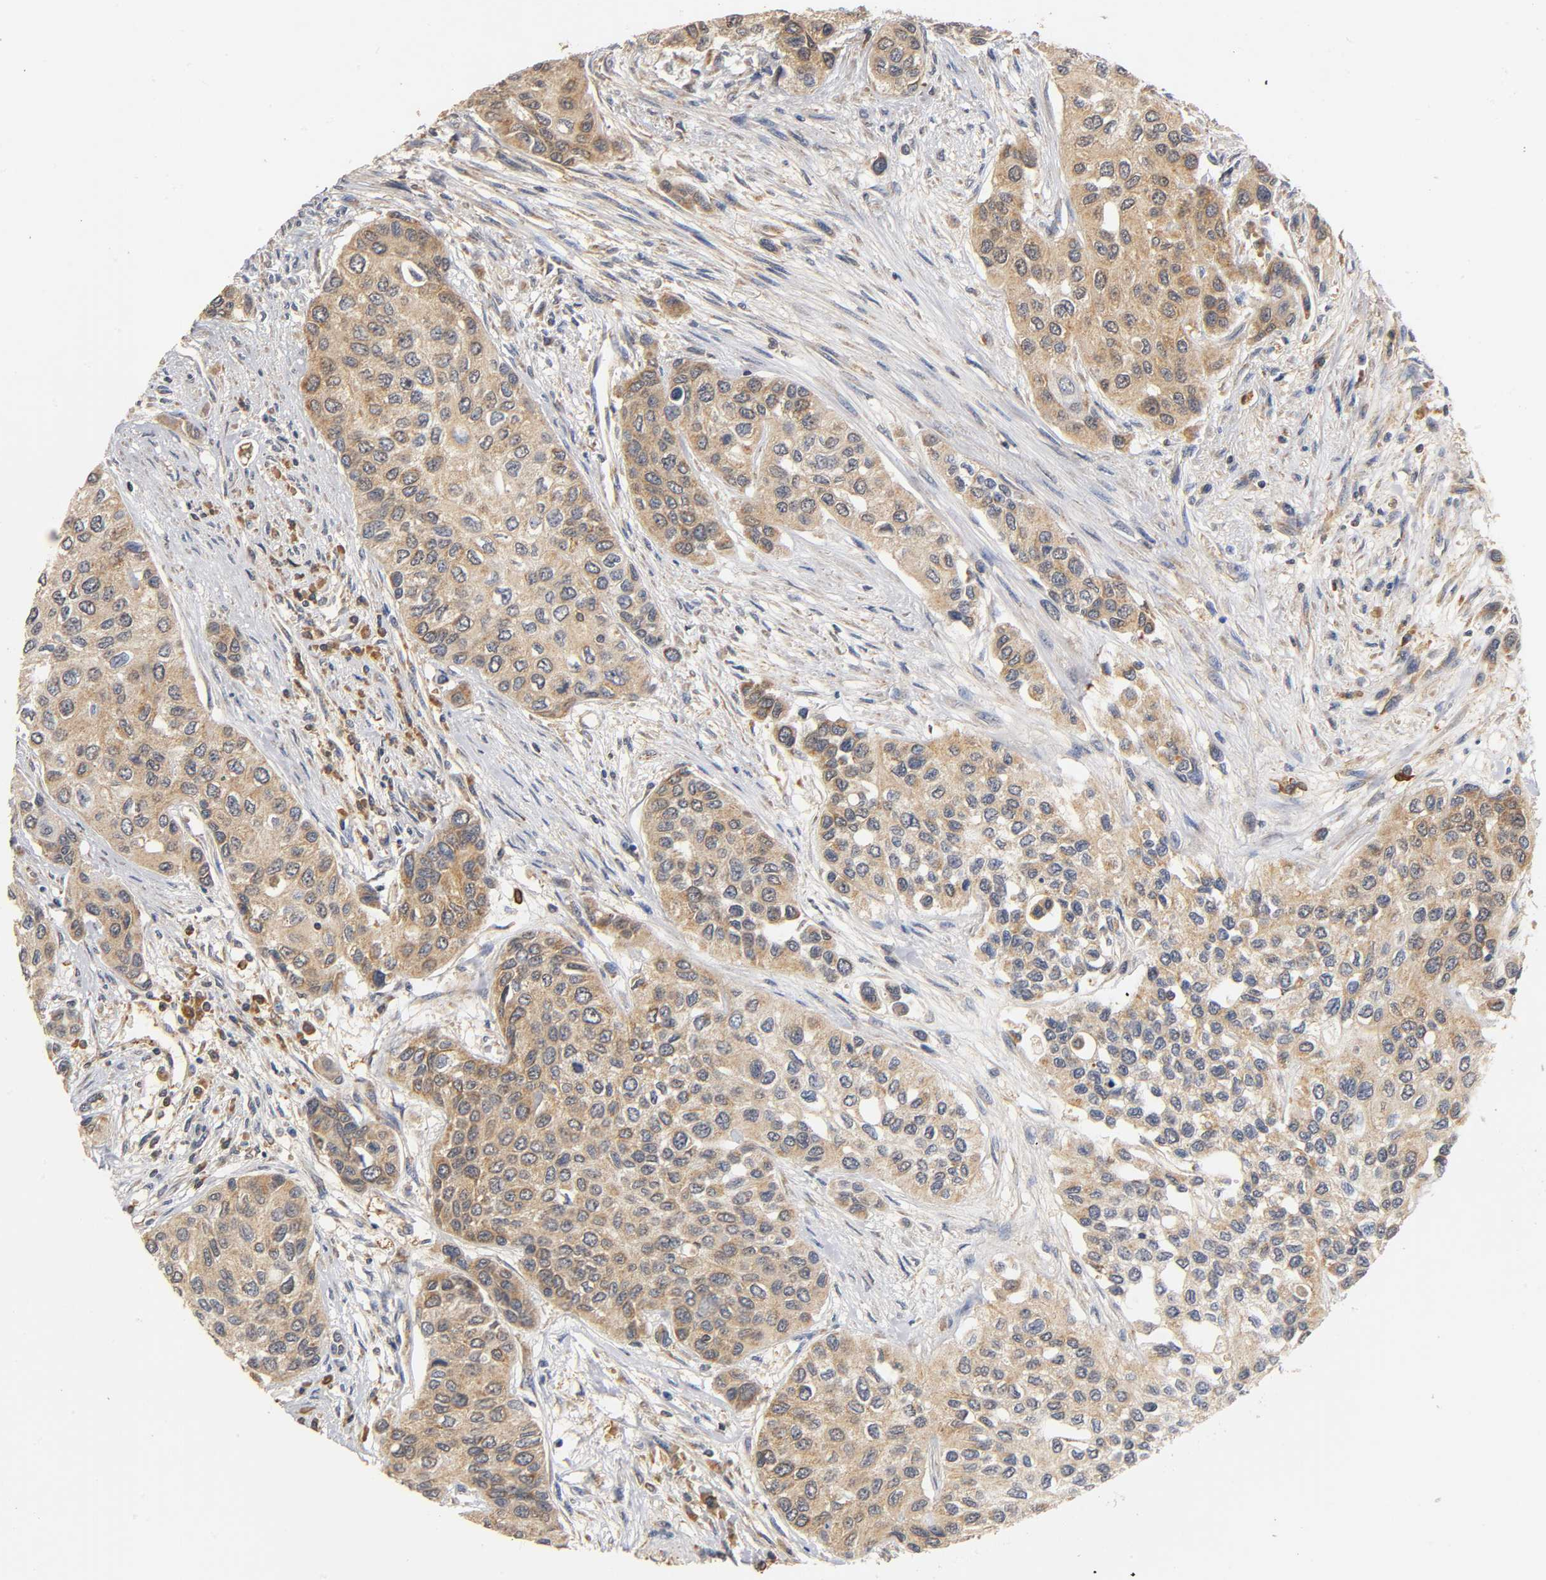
{"staining": {"intensity": "moderate", "quantity": ">75%", "location": "cytoplasmic/membranous"}, "tissue": "urothelial cancer", "cell_type": "Tumor cells", "image_type": "cancer", "snomed": [{"axis": "morphology", "description": "Urothelial carcinoma, High grade"}, {"axis": "topography", "description": "Urinary bladder"}], "caption": "IHC (DAB) staining of urothelial cancer displays moderate cytoplasmic/membranous protein staining in about >75% of tumor cells. Nuclei are stained in blue.", "gene": "SCAP", "patient": {"sex": "female", "age": 56}}